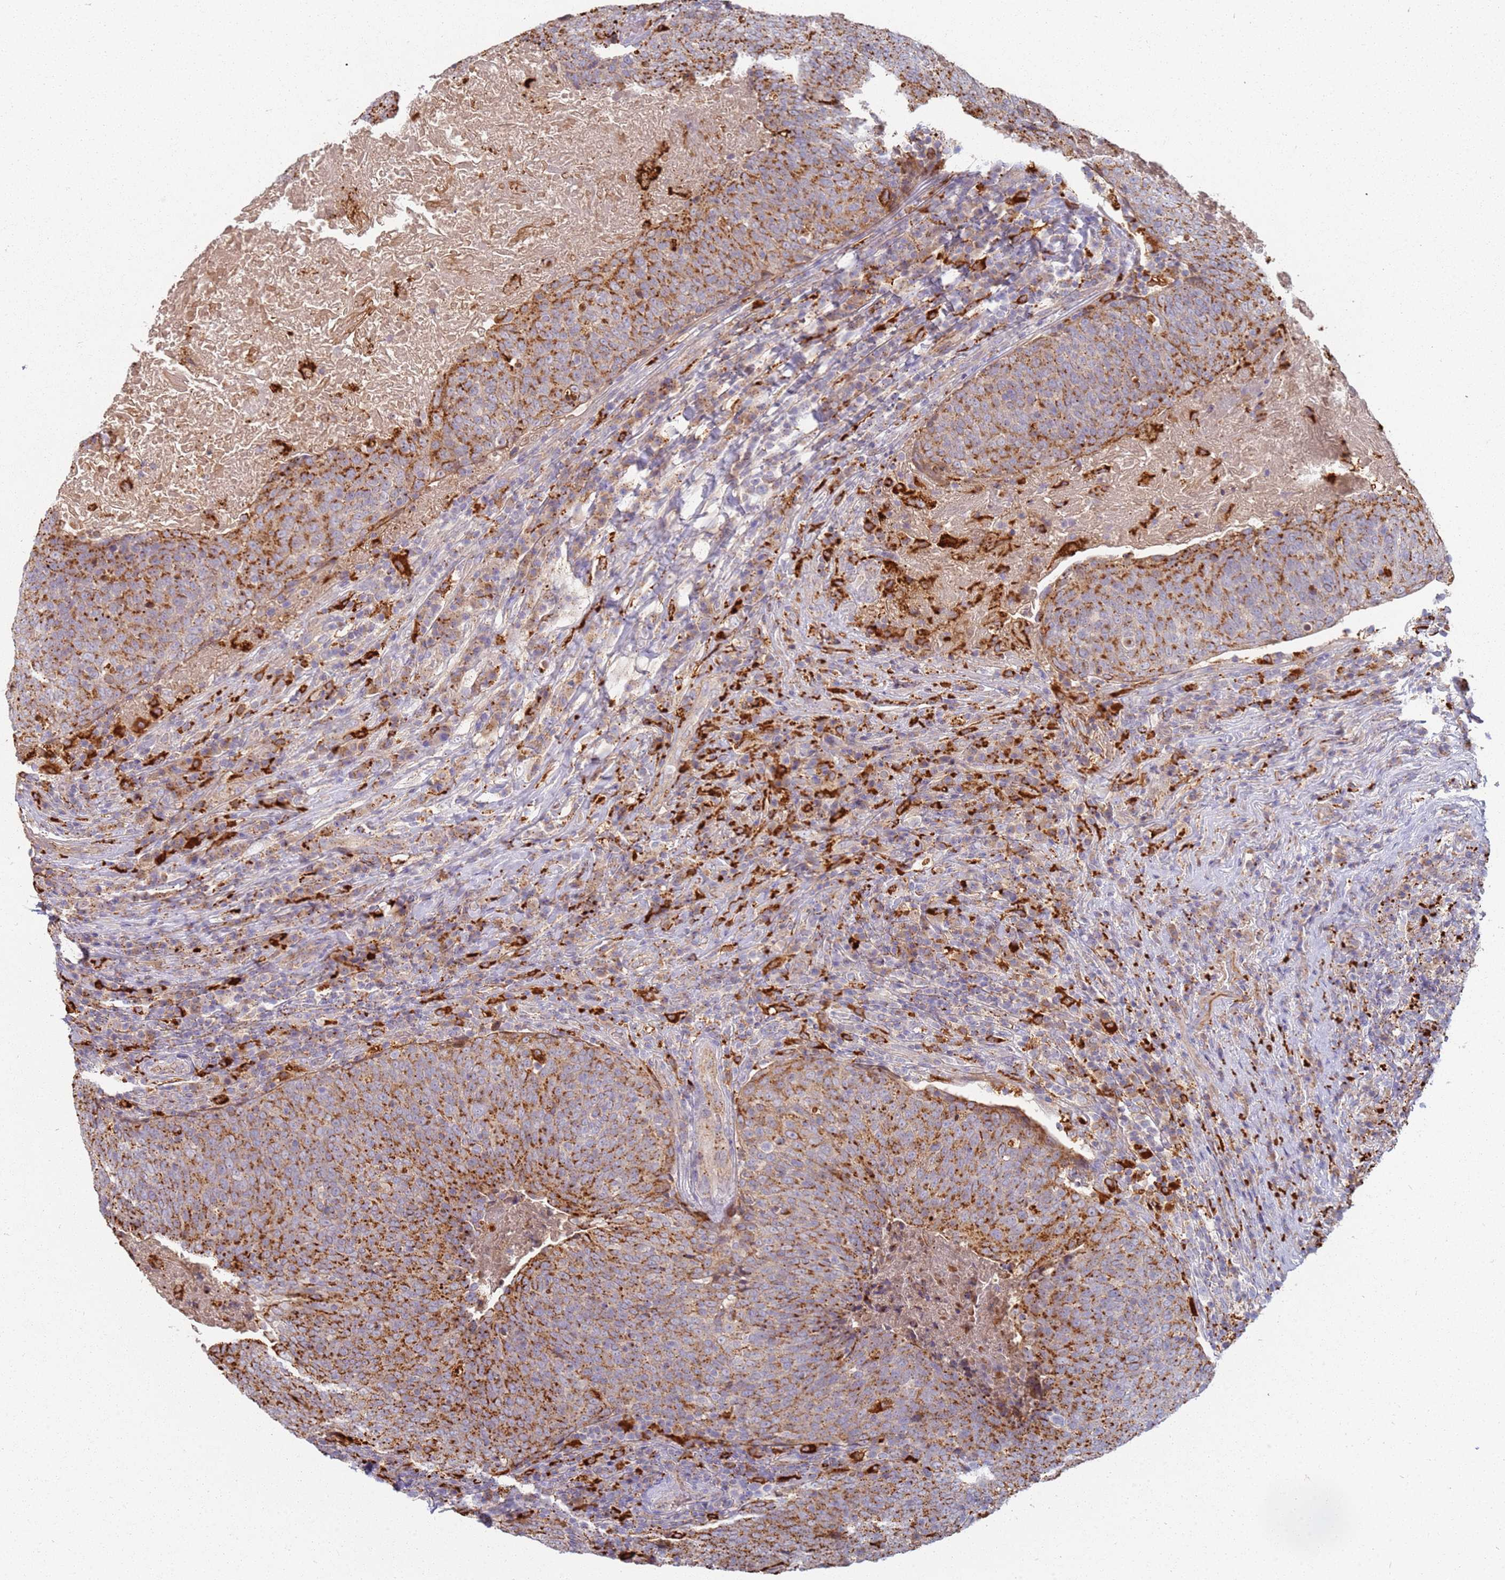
{"staining": {"intensity": "moderate", "quantity": ">75%", "location": "cytoplasmic/membranous"}, "tissue": "head and neck cancer", "cell_type": "Tumor cells", "image_type": "cancer", "snomed": [{"axis": "morphology", "description": "Squamous cell carcinoma, NOS"}, {"axis": "morphology", "description": "Squamous cell carcinoma, metastatic, NOS"}, {"axis": "topography", "description": "Lymph node"}, {"axis": "topography", "description": "Head-Neck"}], "caption": "A micrograph of head and neck cancer (metastatic squamous cell carcinoma) stained for a protein exhibits moderate cytoplasmic/membranous brown staining in tumor cells.", "gene": "TMEM229B", "patient": {"sex": "male", "age": 62}}